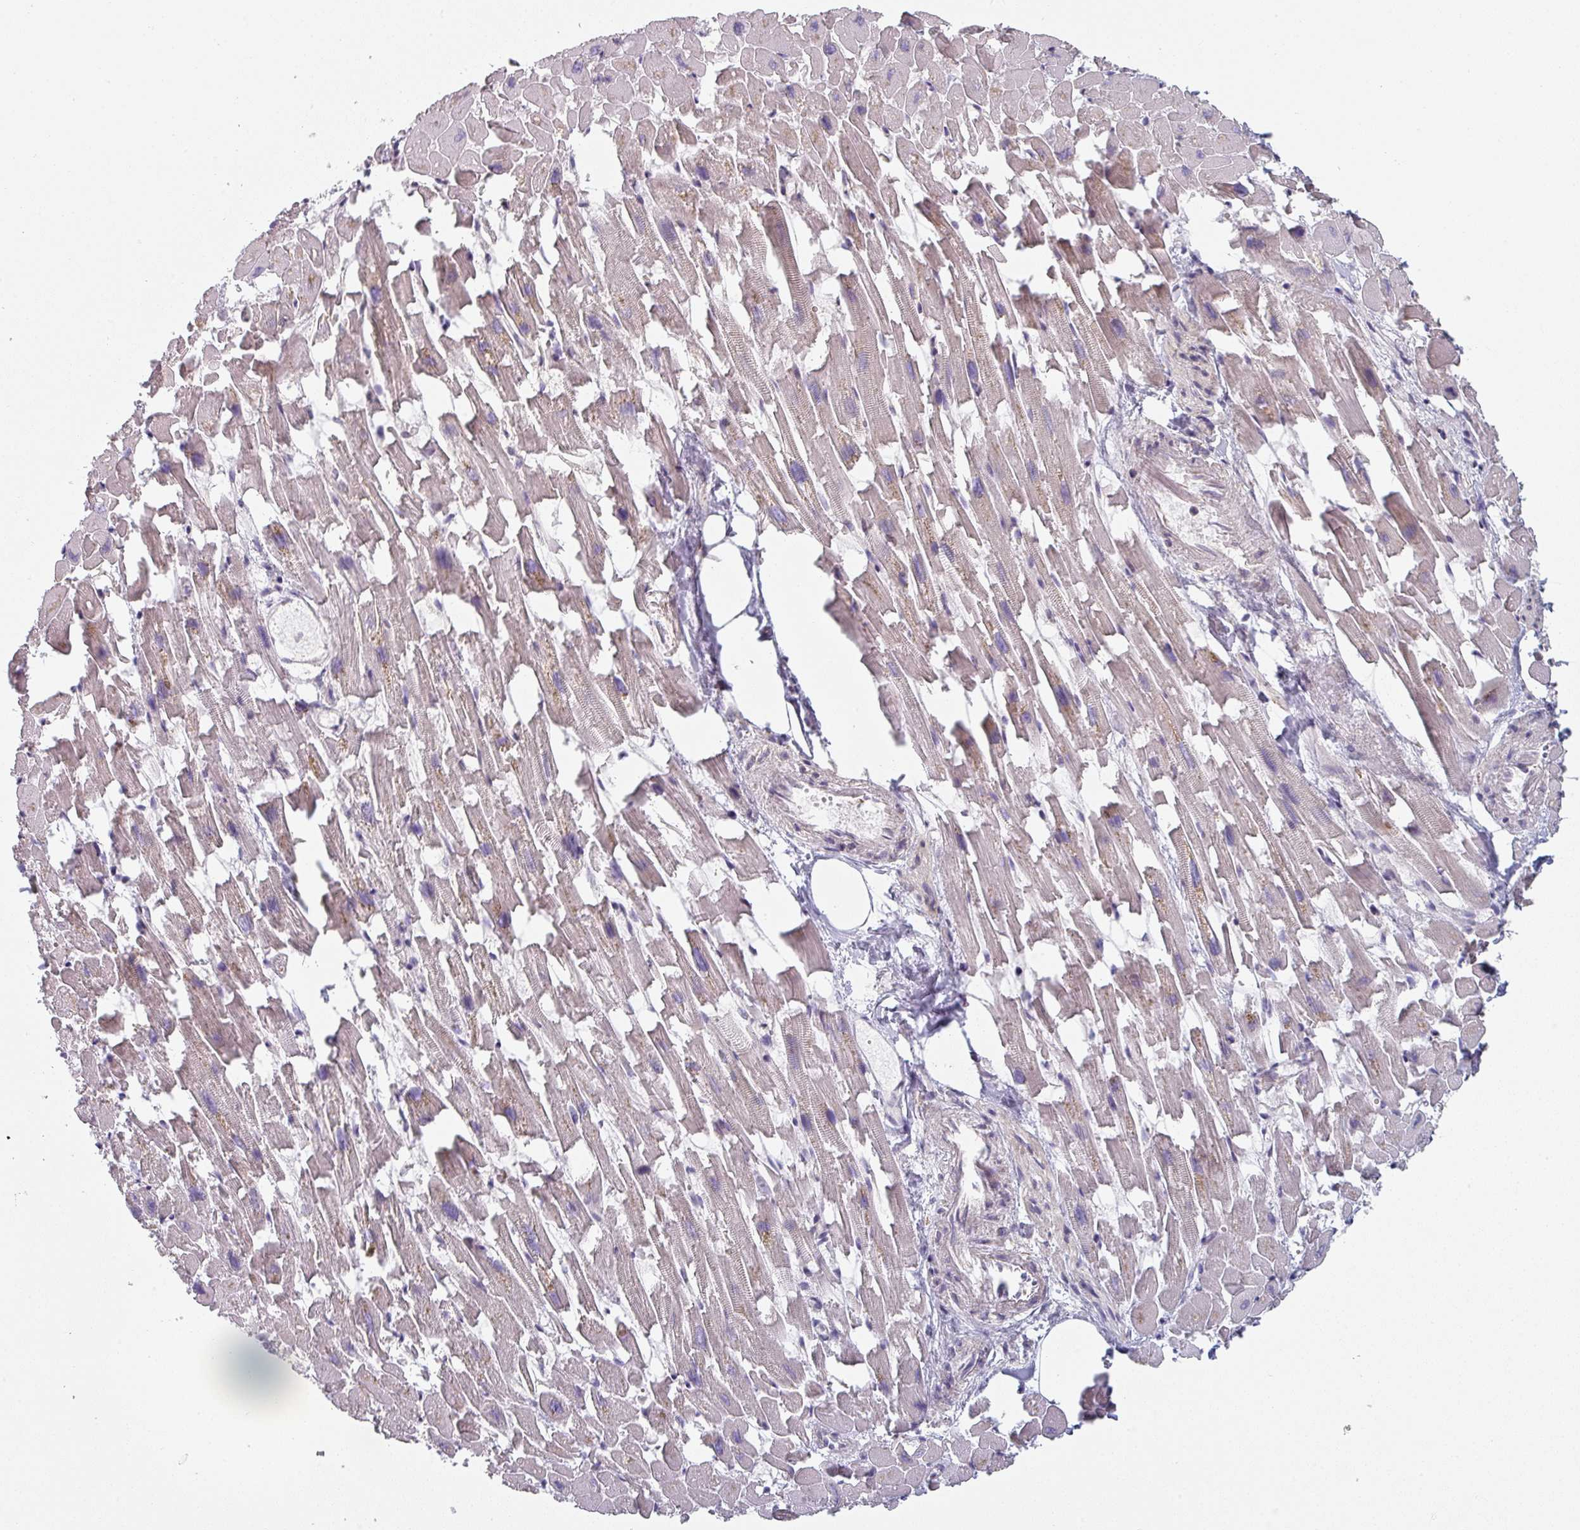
{"staining": {"intensity": "weak", "quantity": "25%-75%", "location": "cytoplasmic/membranous"}, "tissue": "heart muscle", "cell_type": "Cardiomyocytes", "image_type": "normal", "snomed": [{"axis": "morphology", "description": "Normal tissue, NOS"}, {"axis": "topography", "description": "Heart"}], "caption": "IHC photomicrograph of unremarkable heart muscle: human heart muscle stained using immunohistochemistry exhibits low levels of weak protein expression localized specifically in the cytoplasmic/membranous of cardiomyocytes, appearing as a cytoplasmic/membranous brown color.", "gene": "TAPT1", "patient": {"sex": "female", "age": 64}}